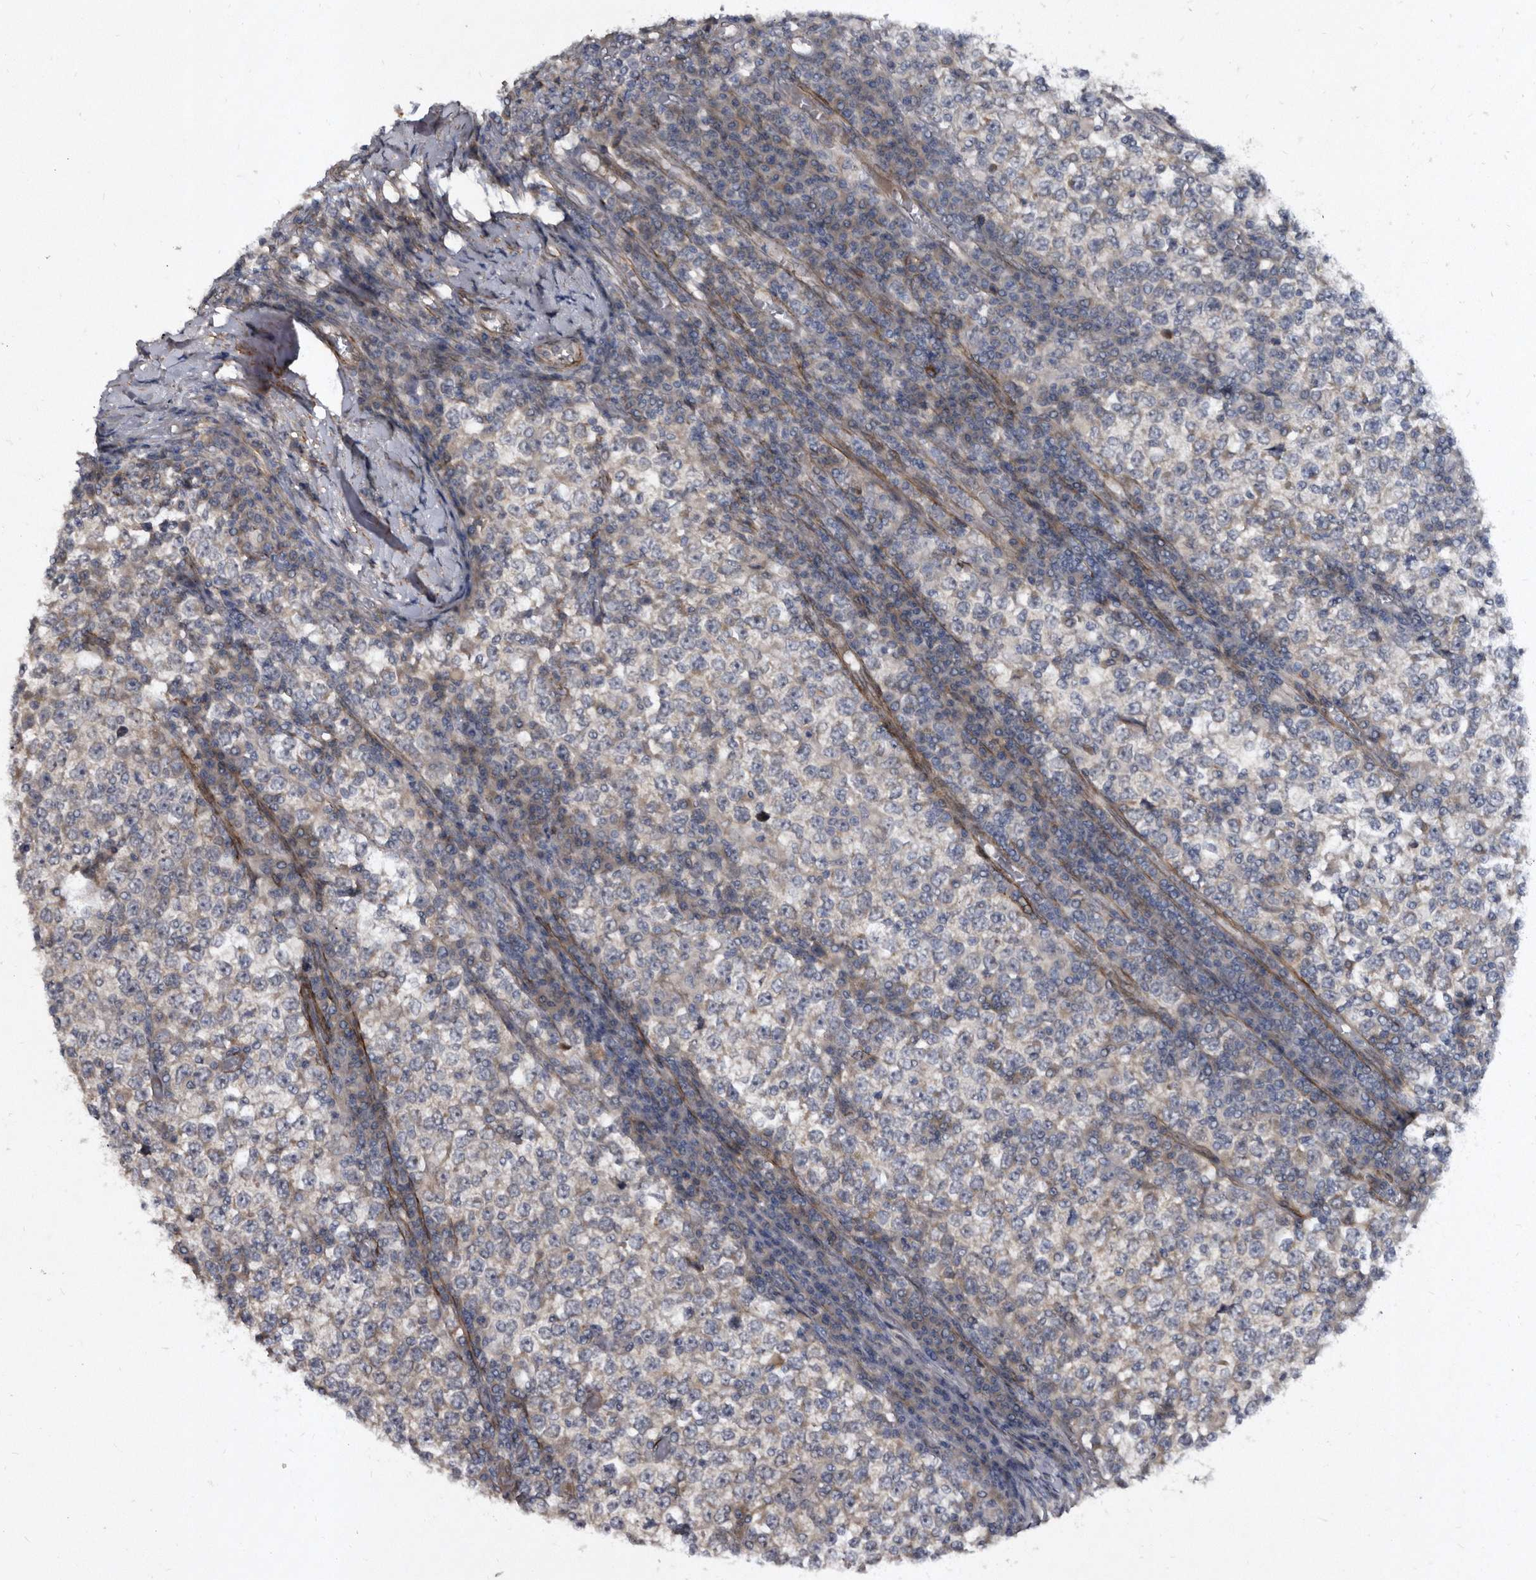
{"staining": {"intensity": "negative", "quantity": "none", "location": "none"}, "tissue": "testis cancer", "cell_type": "Tumor cells", "image_type": "cancer", "snomed": [{"axis": "morphology", "description": "Seminoma, NOS"}, {"axis": "topography", "description": "Testis"}], "caption": "The immunohistochemistry (IHC) image has no significant positivity in tumor cells of testis cancer tissue.", "gene": "PROM1", "patient": {"sex": "male", "age": 65}}